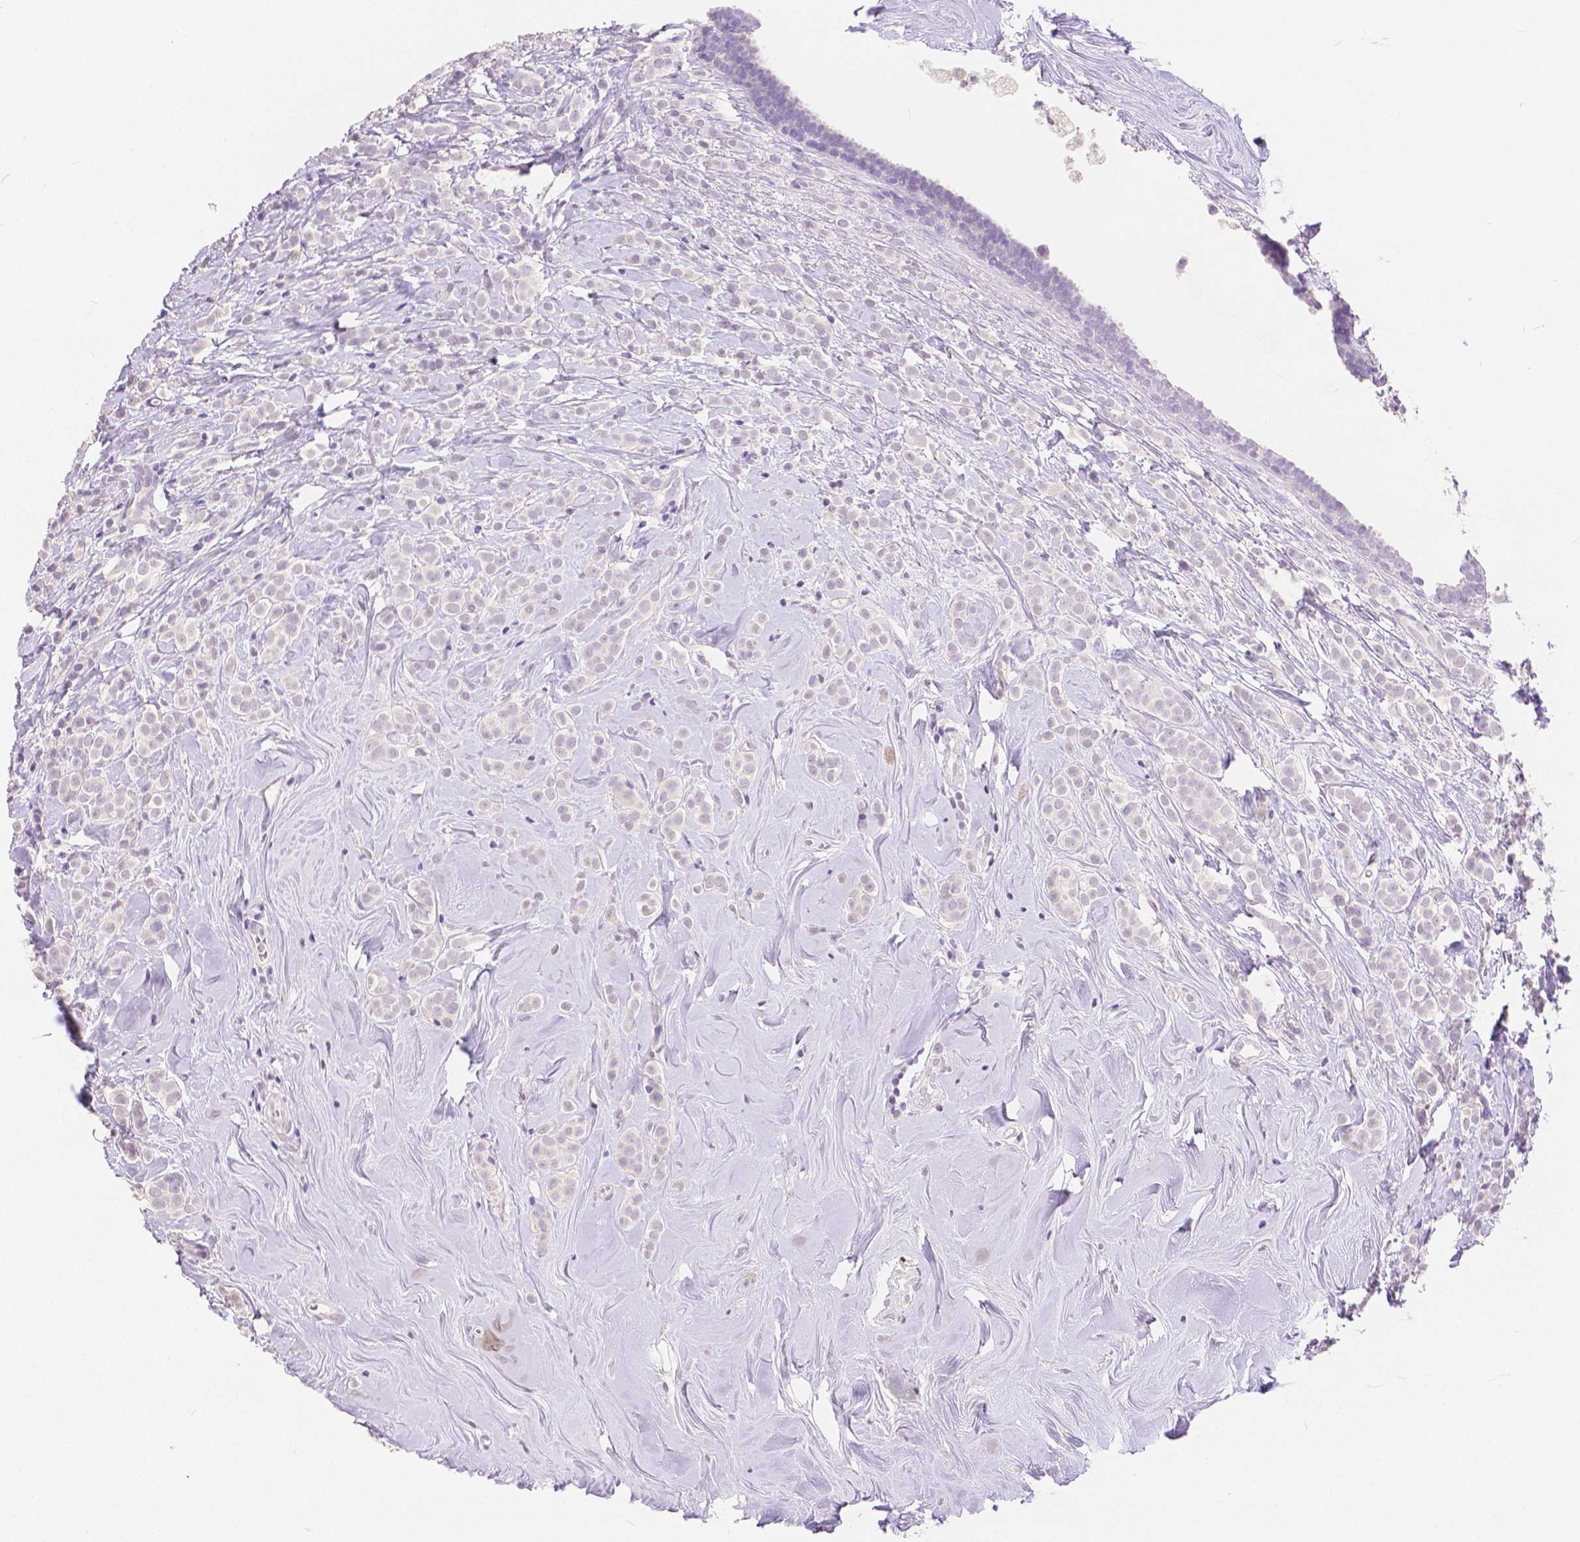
{"staining": {"intensity": "negative", "quantity": "none", "location": "none"}, "tissue": "breast cancer", "cell_type": "Tumor cells", "image_type": "cancer", "snomed": [{"axis": "morphology", "description": "Lobular carcinoma"}, {"axis": "topography", "description": "Breast"}], "caption": "The micrograph shows no significant staining in tumor cells of breast cancer.", "gene": "HNF1B", "patient": {"sex": "female", "age": 49}}